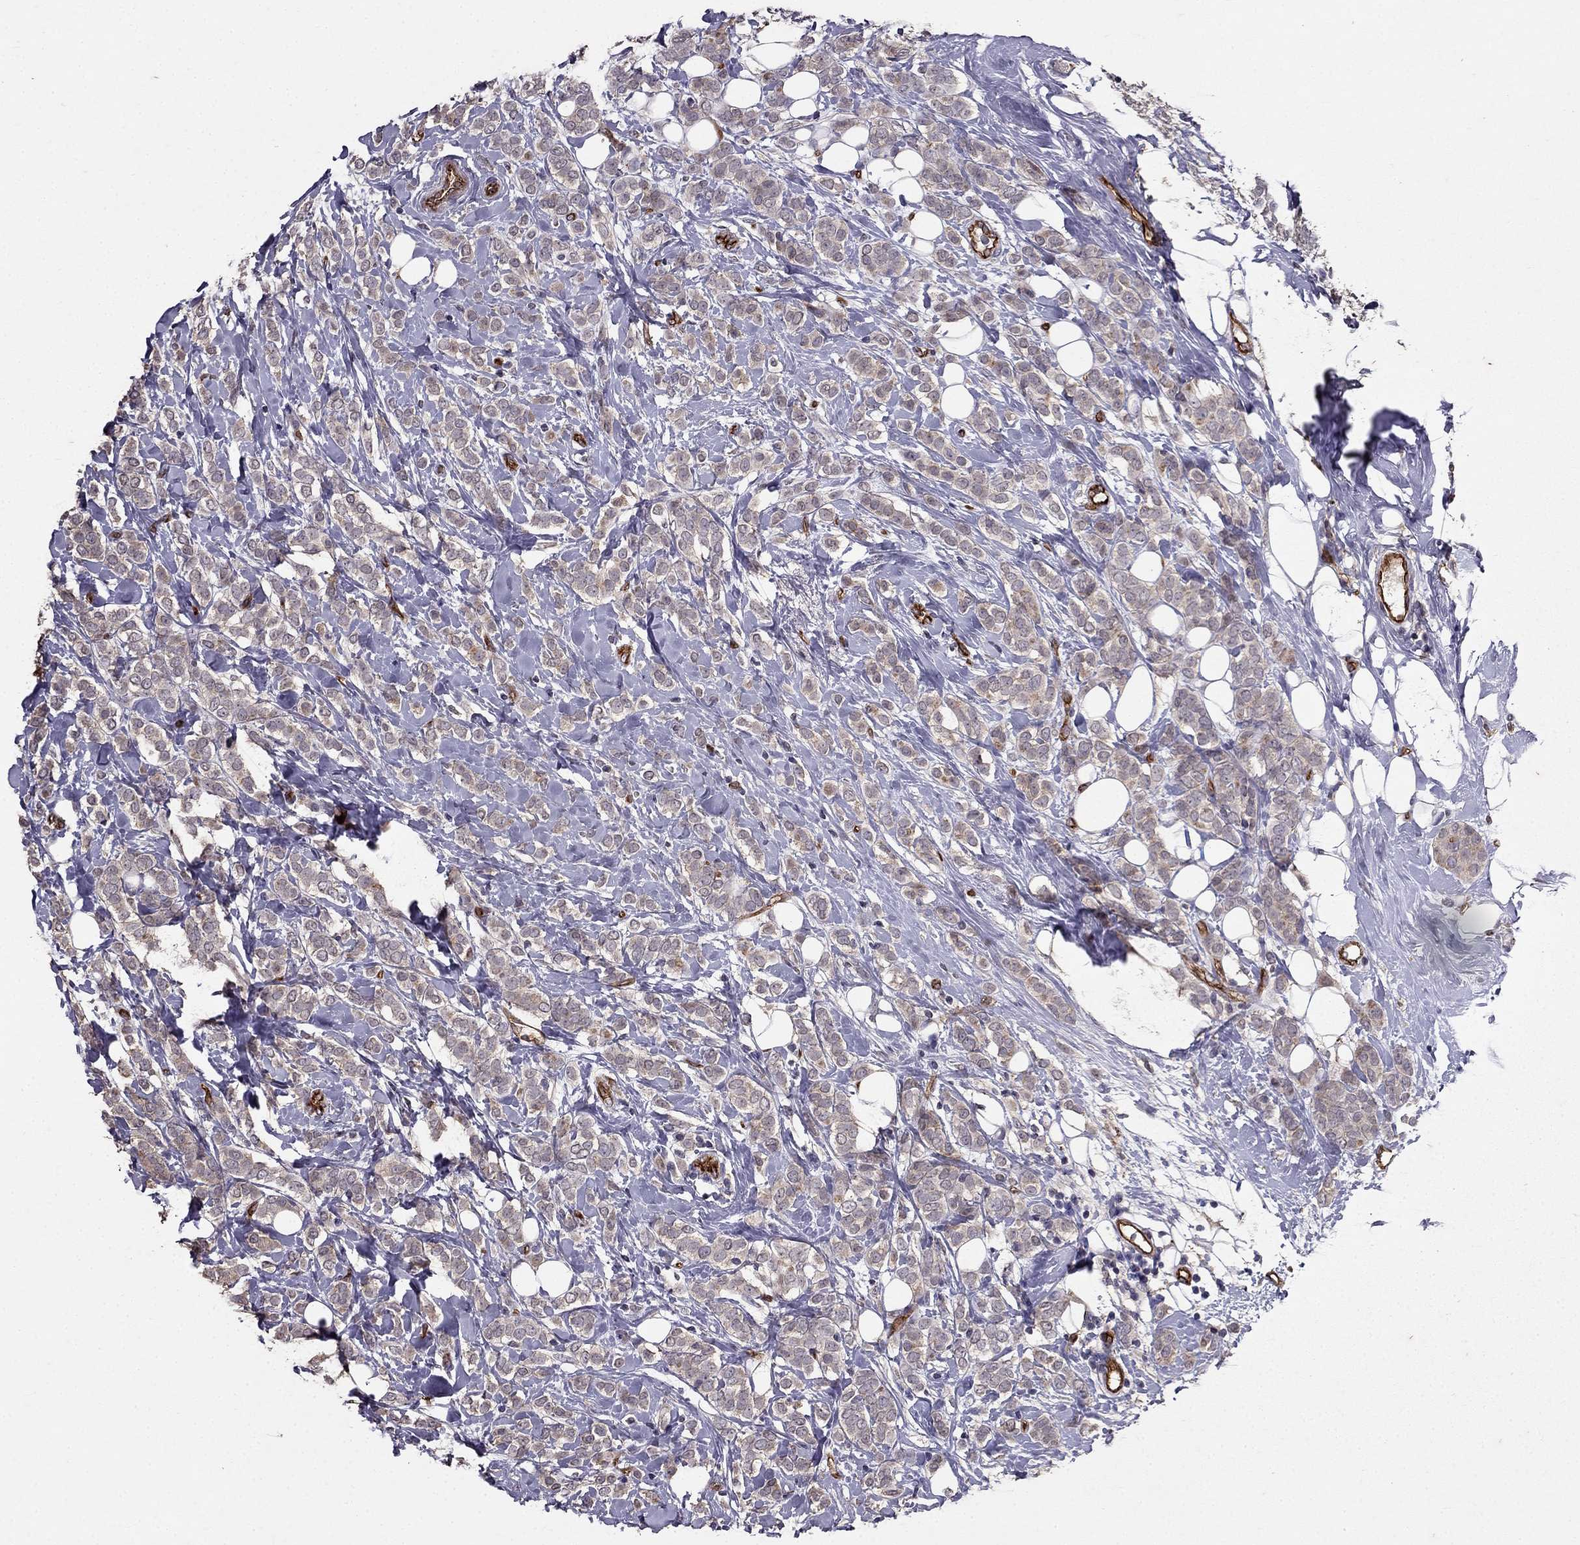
{"staining": {"intensity": "weak", "quantity": "25%-75%", "location": "cytoplasmic/membranous"}, "tissue": "breast cancer", "cell_type": "Tumor cells", "image_type": "cancer", "snomed": [{"axis": "morphology", "description": "Lobular carcinoma"}, {"axis": "topography", "description": "Breast"}], "caption": "Approximately 25%-75% of tumor cells in human breast cancer (lobular carcinoma) reveal weak cytoplasmic/membranous protein expression as visualized by brown immunohistochemical staining.", "gene": "RASIP1", "patient": {"sex": "female", "age": 49}}